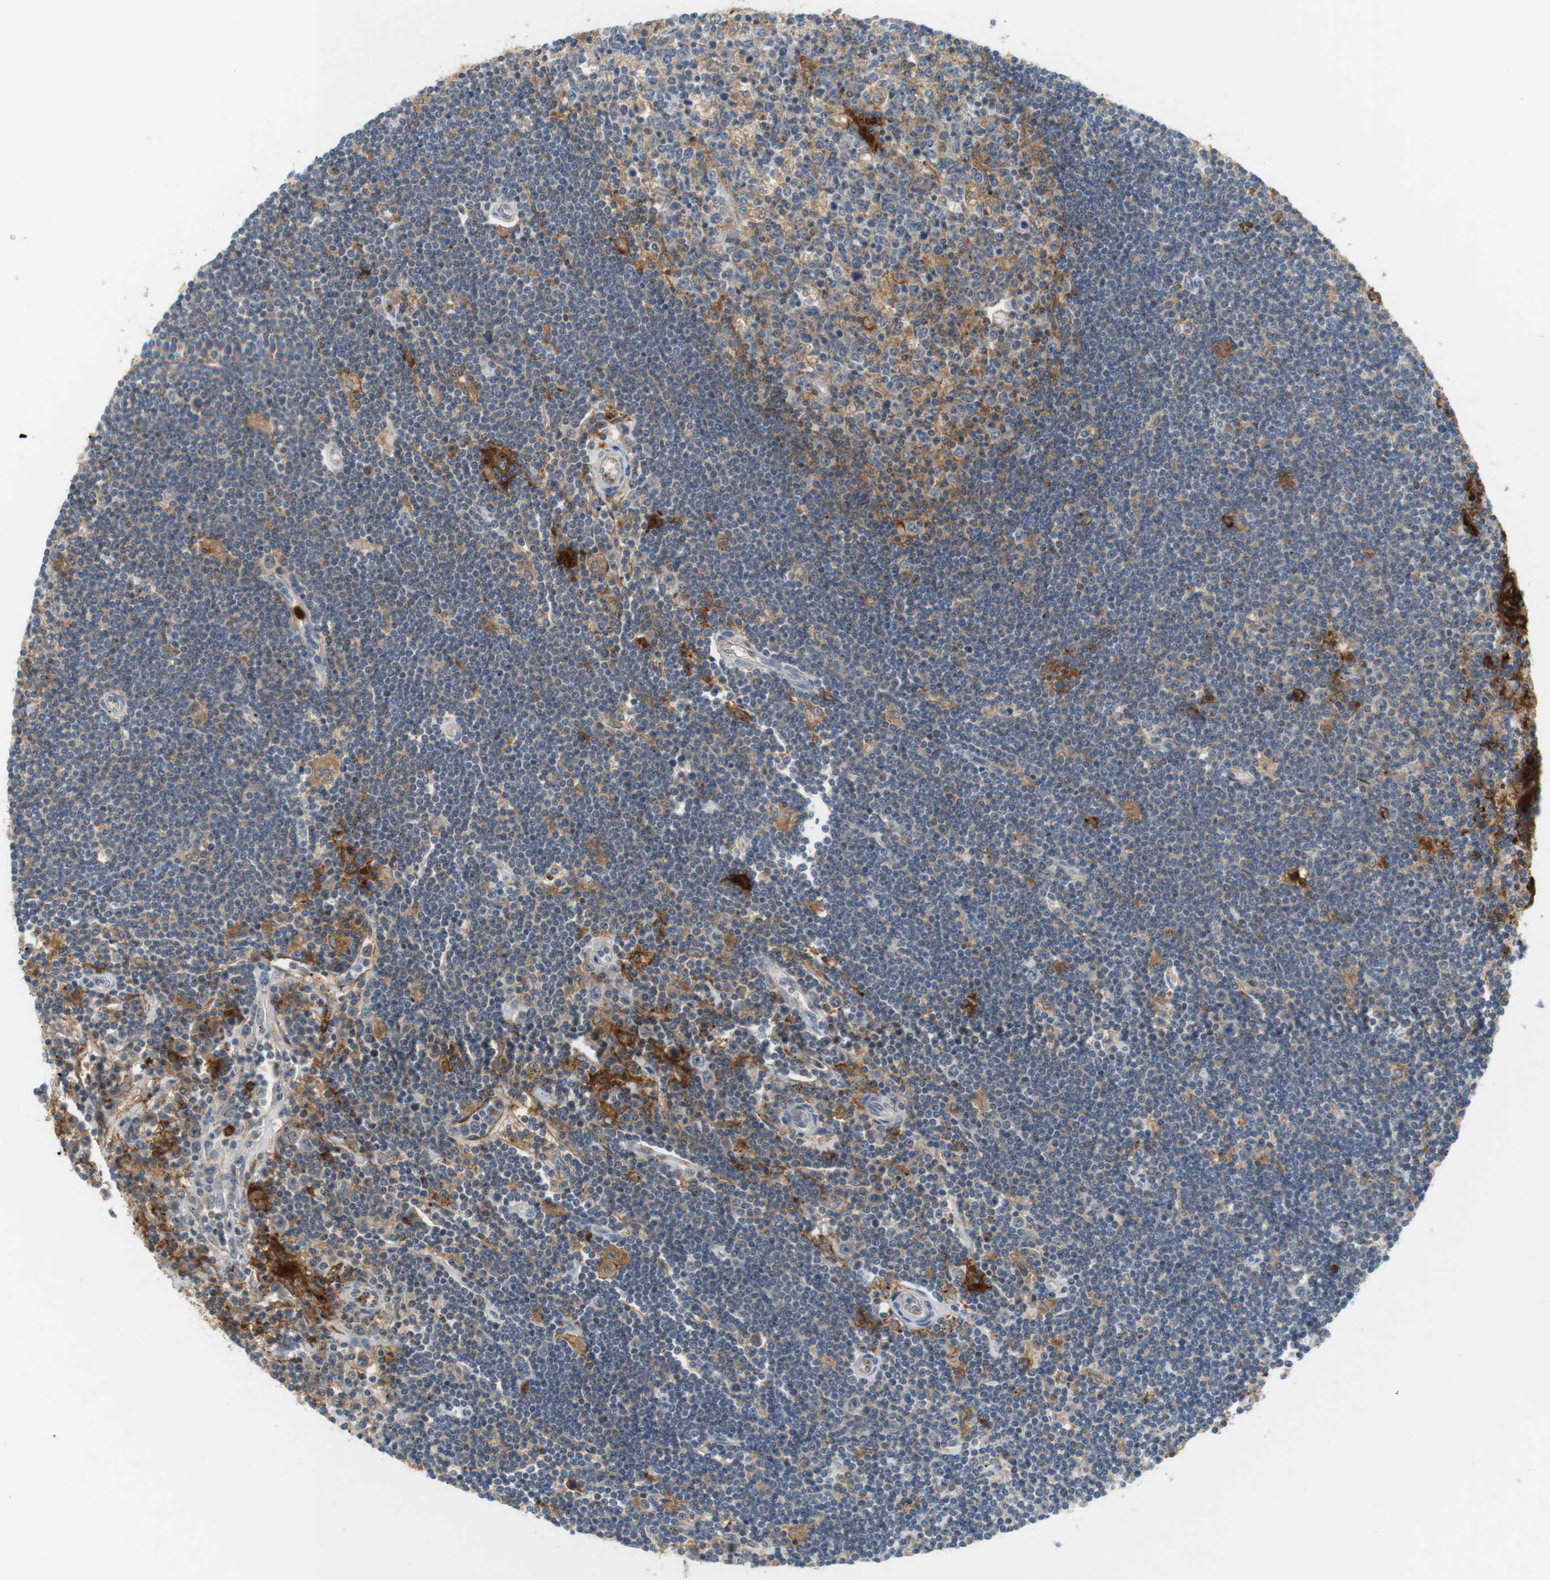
{"staining": {"intensity": "moderate", "quantity": "<25%", "location": "cytoplasmic/membranous"}, "tissue": "lymphoma", "cell_type": "Tumor cells", "image_type": "cancer", "snomed": [{"axis": "morphology", "description": "Malignant lymphoma, non-Hodgkin's type, Low grade"}, {"axis": "topography", "description": "Spleen"}], "caption": "Immunohistochemical staining of human lymphoma shows low levels of moderate cytoplasmic/membranous protein staining in about <25% of tumor cells.", "gene": "SIRPA", "patient": {"sex": "male", "age": 76}}